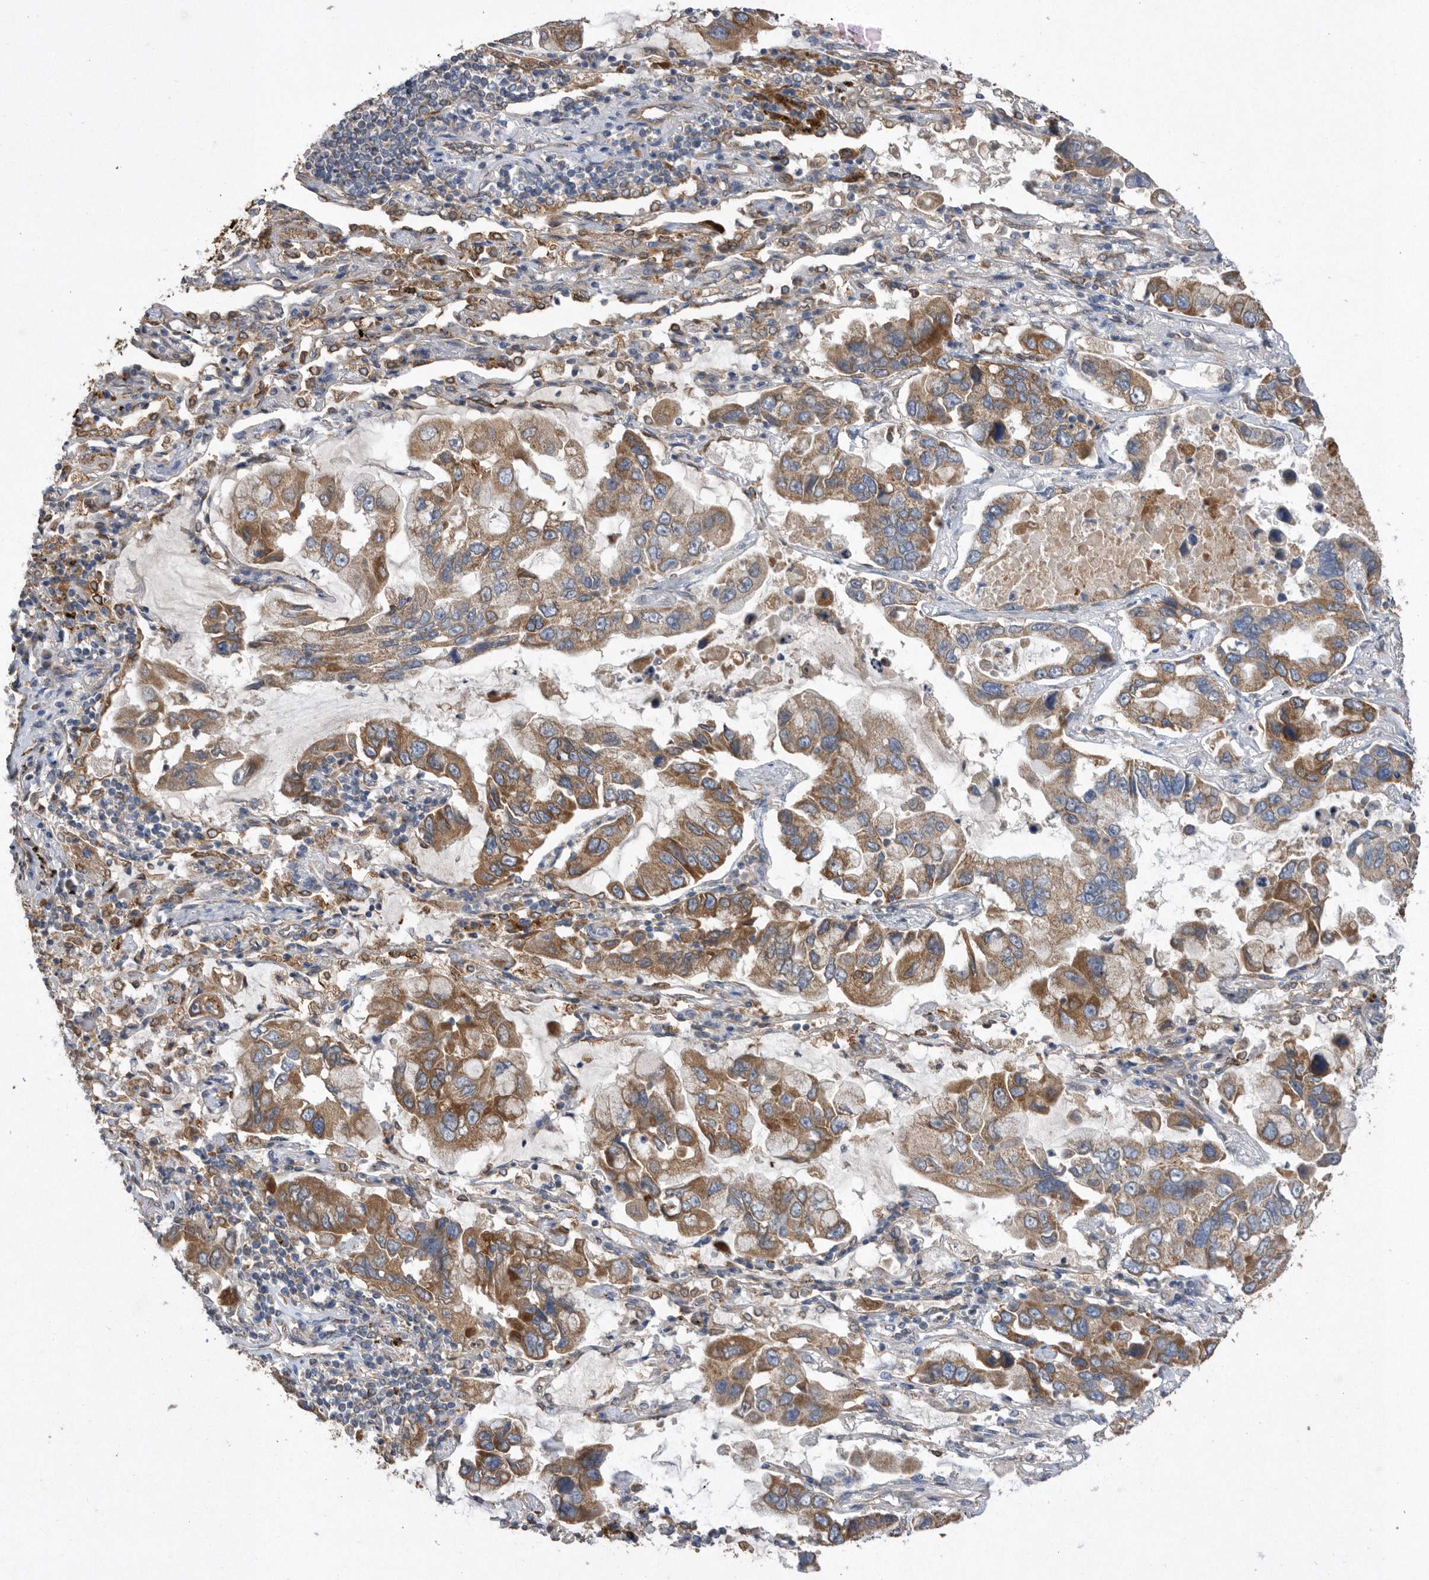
{"staining": {"intensity": "moderate", "quantity": ">75%", "location": "cytoplasmic/membranous"}, "tissue": "lung cancer", "cell_type": "Tumor cells", "image_type": "cancer", "snomed": [{"axis": "morphology", "description": "Adenocarcinoma, NOS"}, {"axis": "topography", "description": "Lung"}], "caption": "Lung cancer (adenocarcinoma) stained for a protein (brown) demonstrates moderate cytoplasmic/membranous positive expression in approximately >75% of tumor cells.", "gene": "PON2", "patient": {"sex": "male", "age": 64}}